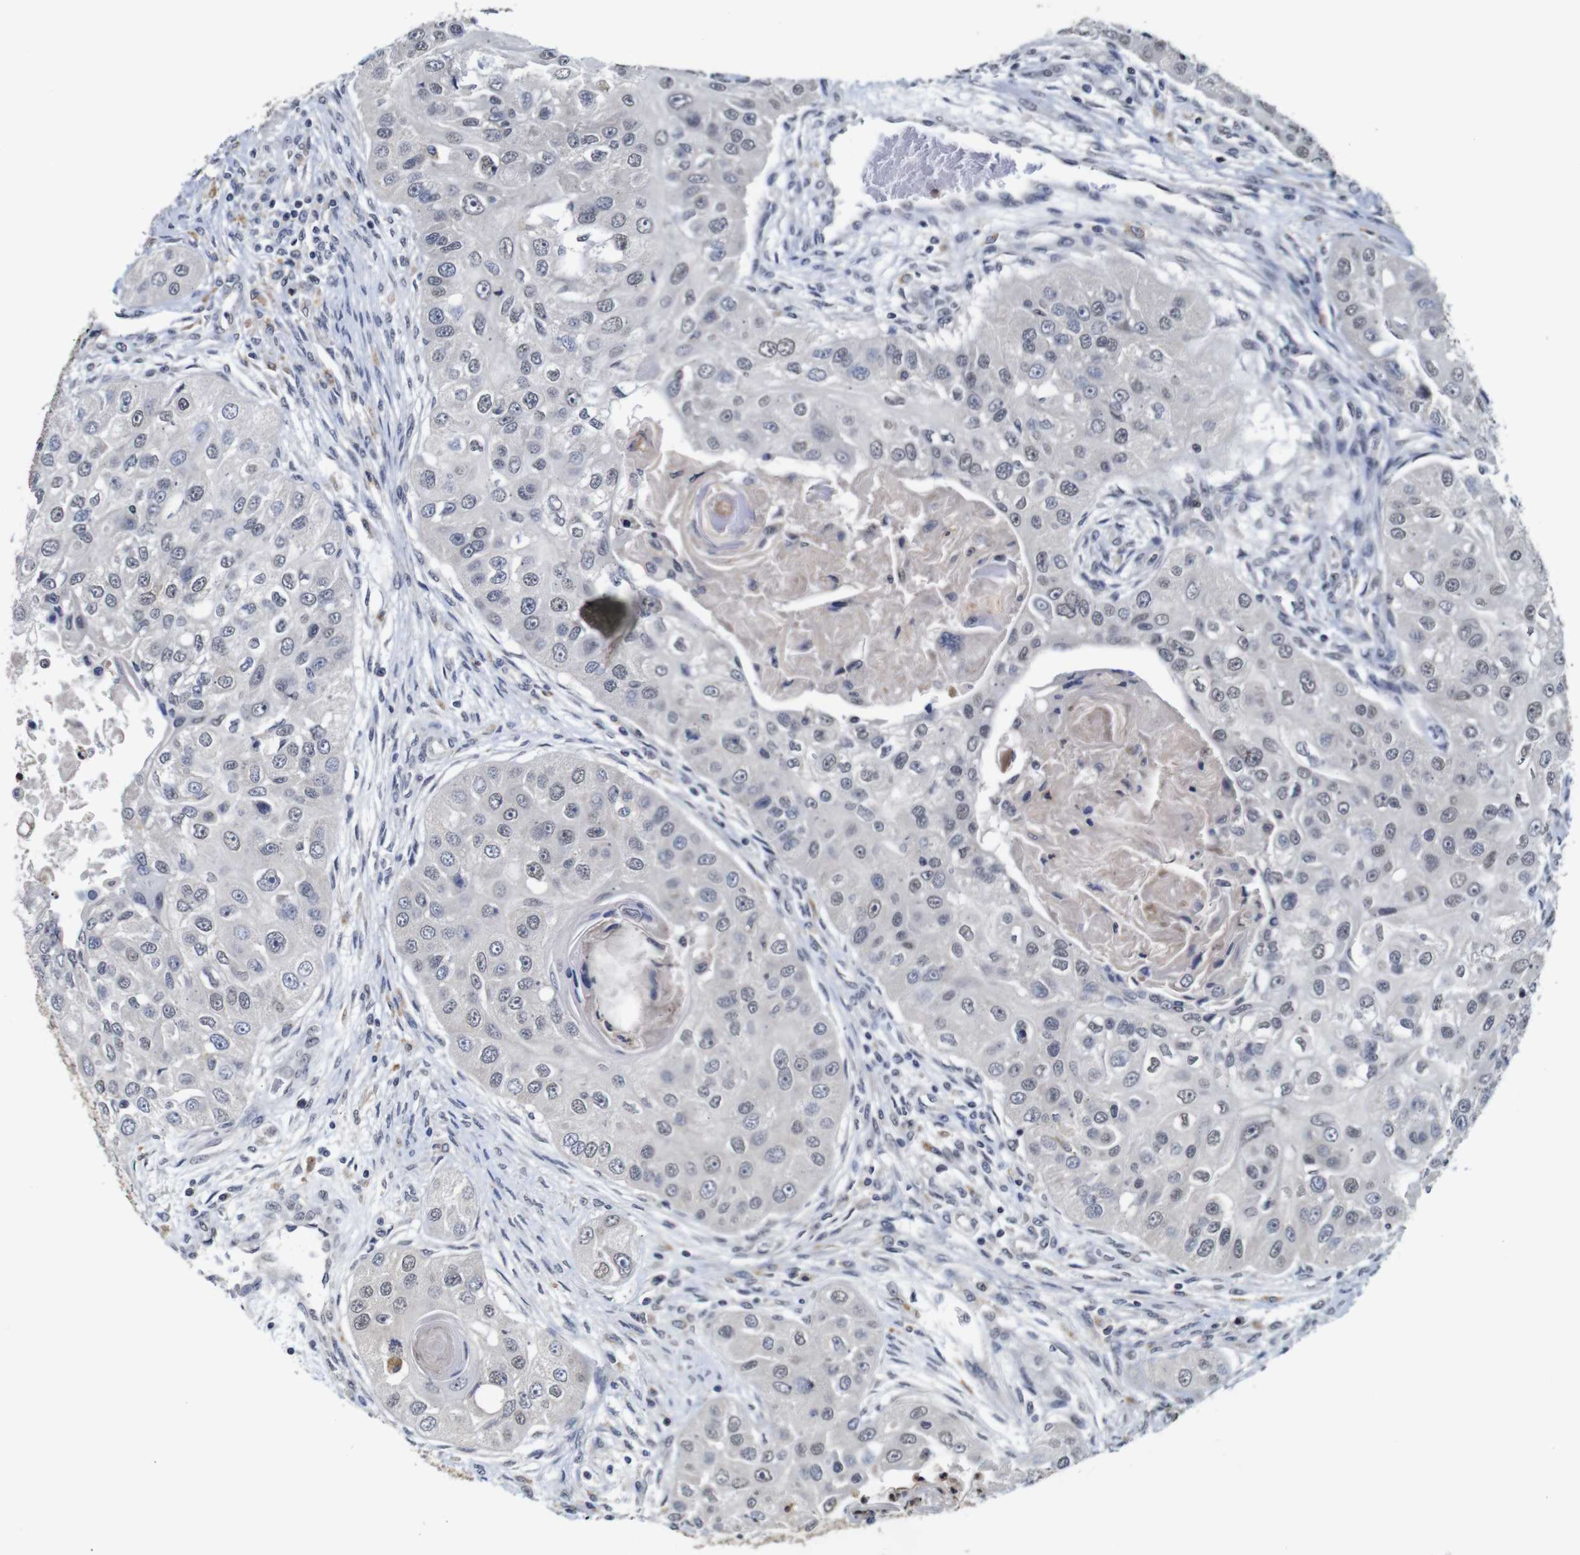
{"staining": {"intensity": "negative", "quantity": "none", "location": "none"}, "tissue": "head and neck cancer", "cell_type": "Tumor cells", "image_type": "cancer", "snomed": [{"axis": "morphology", "description": "Normal tissue, NOS"}, {"axis": "morphology", "description": "Squamous cell carcinoma, NOS"}, {"axis": "topography", "description": "Skeletal muscle"}, {"axis": "topography", "description": "Head-Neck"}], "caption": "Immunohistochemistry (IHC) of human head and neck cancer exhibits no staining in tumor cells.", "gene": "NTRK3", "patient": {"sex": "male", "age": 51}}